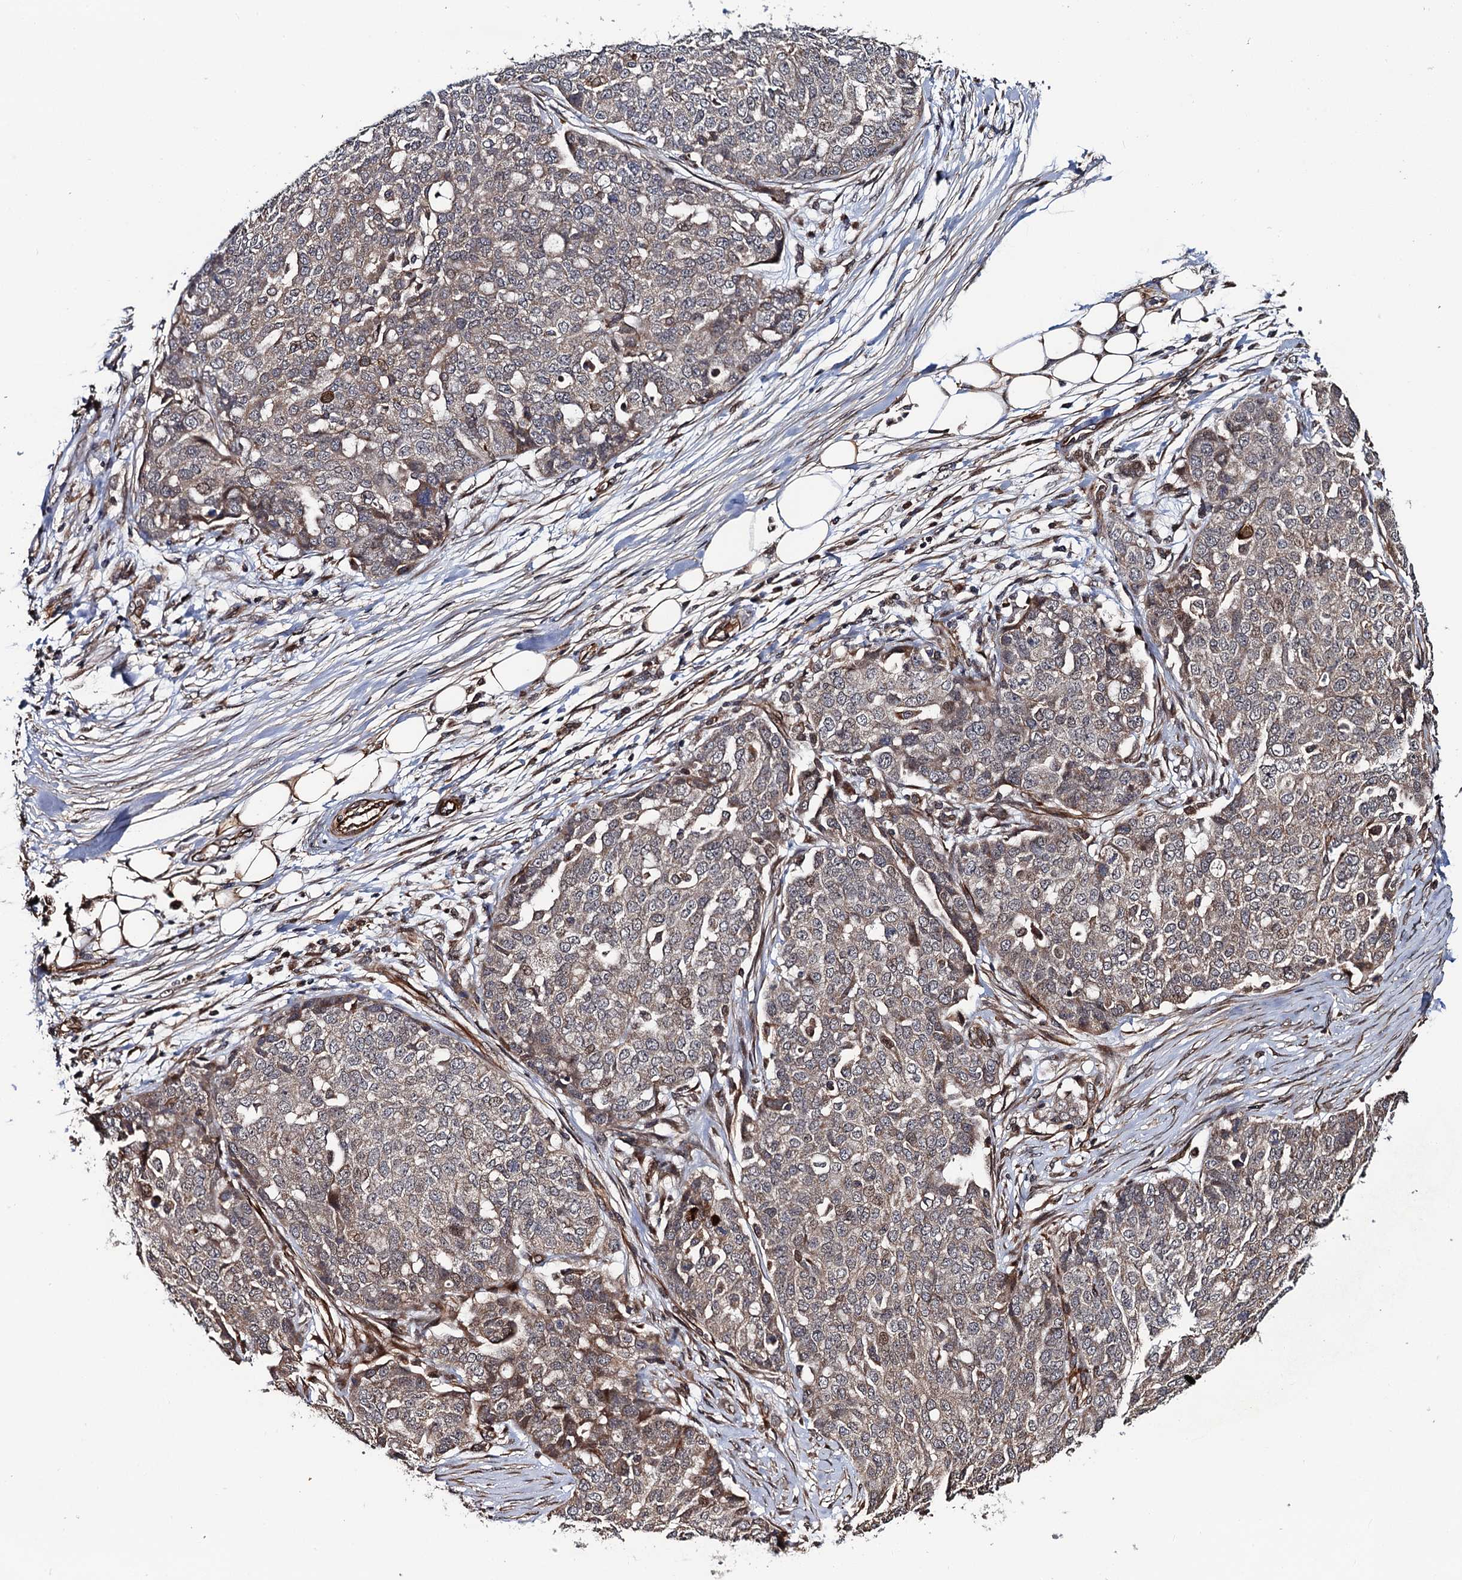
{"staining": {"intensity": "weak", "quantity": "<25%", "location": "cytoplasmic/membranous"}, "tissue": "ovarian cancer", "cell_type": "Tumor cells", "image_type": "cancer", "snomed": [{"axis": "morphology", "description": "Cystadenocarcinoma, serous, NOS"}, {"axis": "topography", "description": "Soft tissue"}, {"axis": "topography", "description": "Ovary"}], "caption": "This photomicrograph is of ovarian serous cystadenocarcinoma stained with IHC to label a protein in brown with the nuclei are counter-stained blue. There is no positivity in tumor cells. The staining is performed using DAB (3,3'-diaminobenzidine) brown chromogen with nuclei counter-stained in using hematoxylin.", "gene": "FSIP1", "patient": {"sex": "female", "age": 57}}